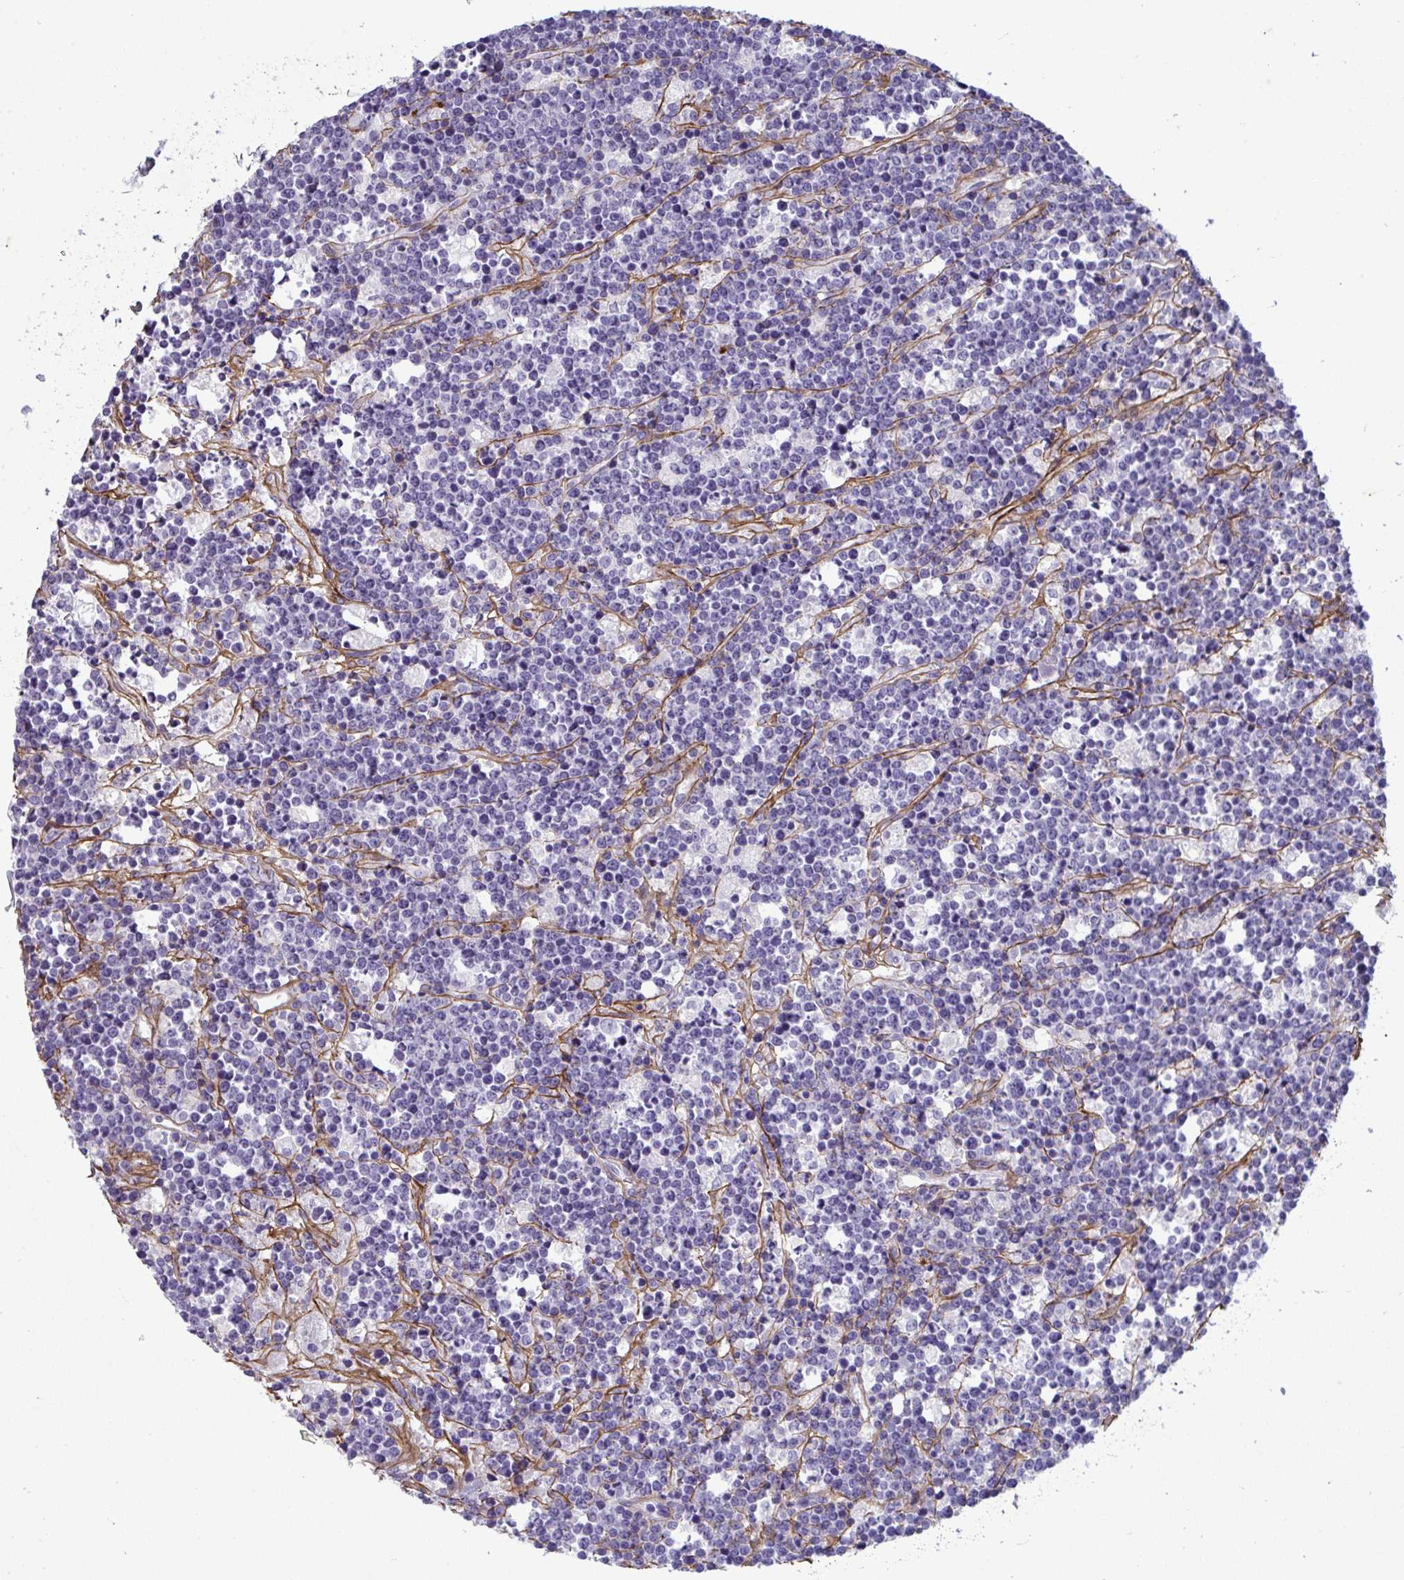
{"staining": {"intensity": "negative", "quantity": "none", "location": "none"}, "tissue": "lymphoma", "cell_type": "Tumor cells", "image_type": "cancer", "snomed": [{"axis": "morphology", "description": "Malignant lymphoma, non-Hodgkin's type, High grade"}, {"axis": "topography", "description": "Ovary"}], "caption": "Immunohistochemical staining of malignant lymphoma, non-Hodgkin's type (high-grade) reveals no significant positivity in tumor cells. Nuclei are stained in blue.", "gene": "LHFPL6", "patient": {"sex": "female", "age": 56}}